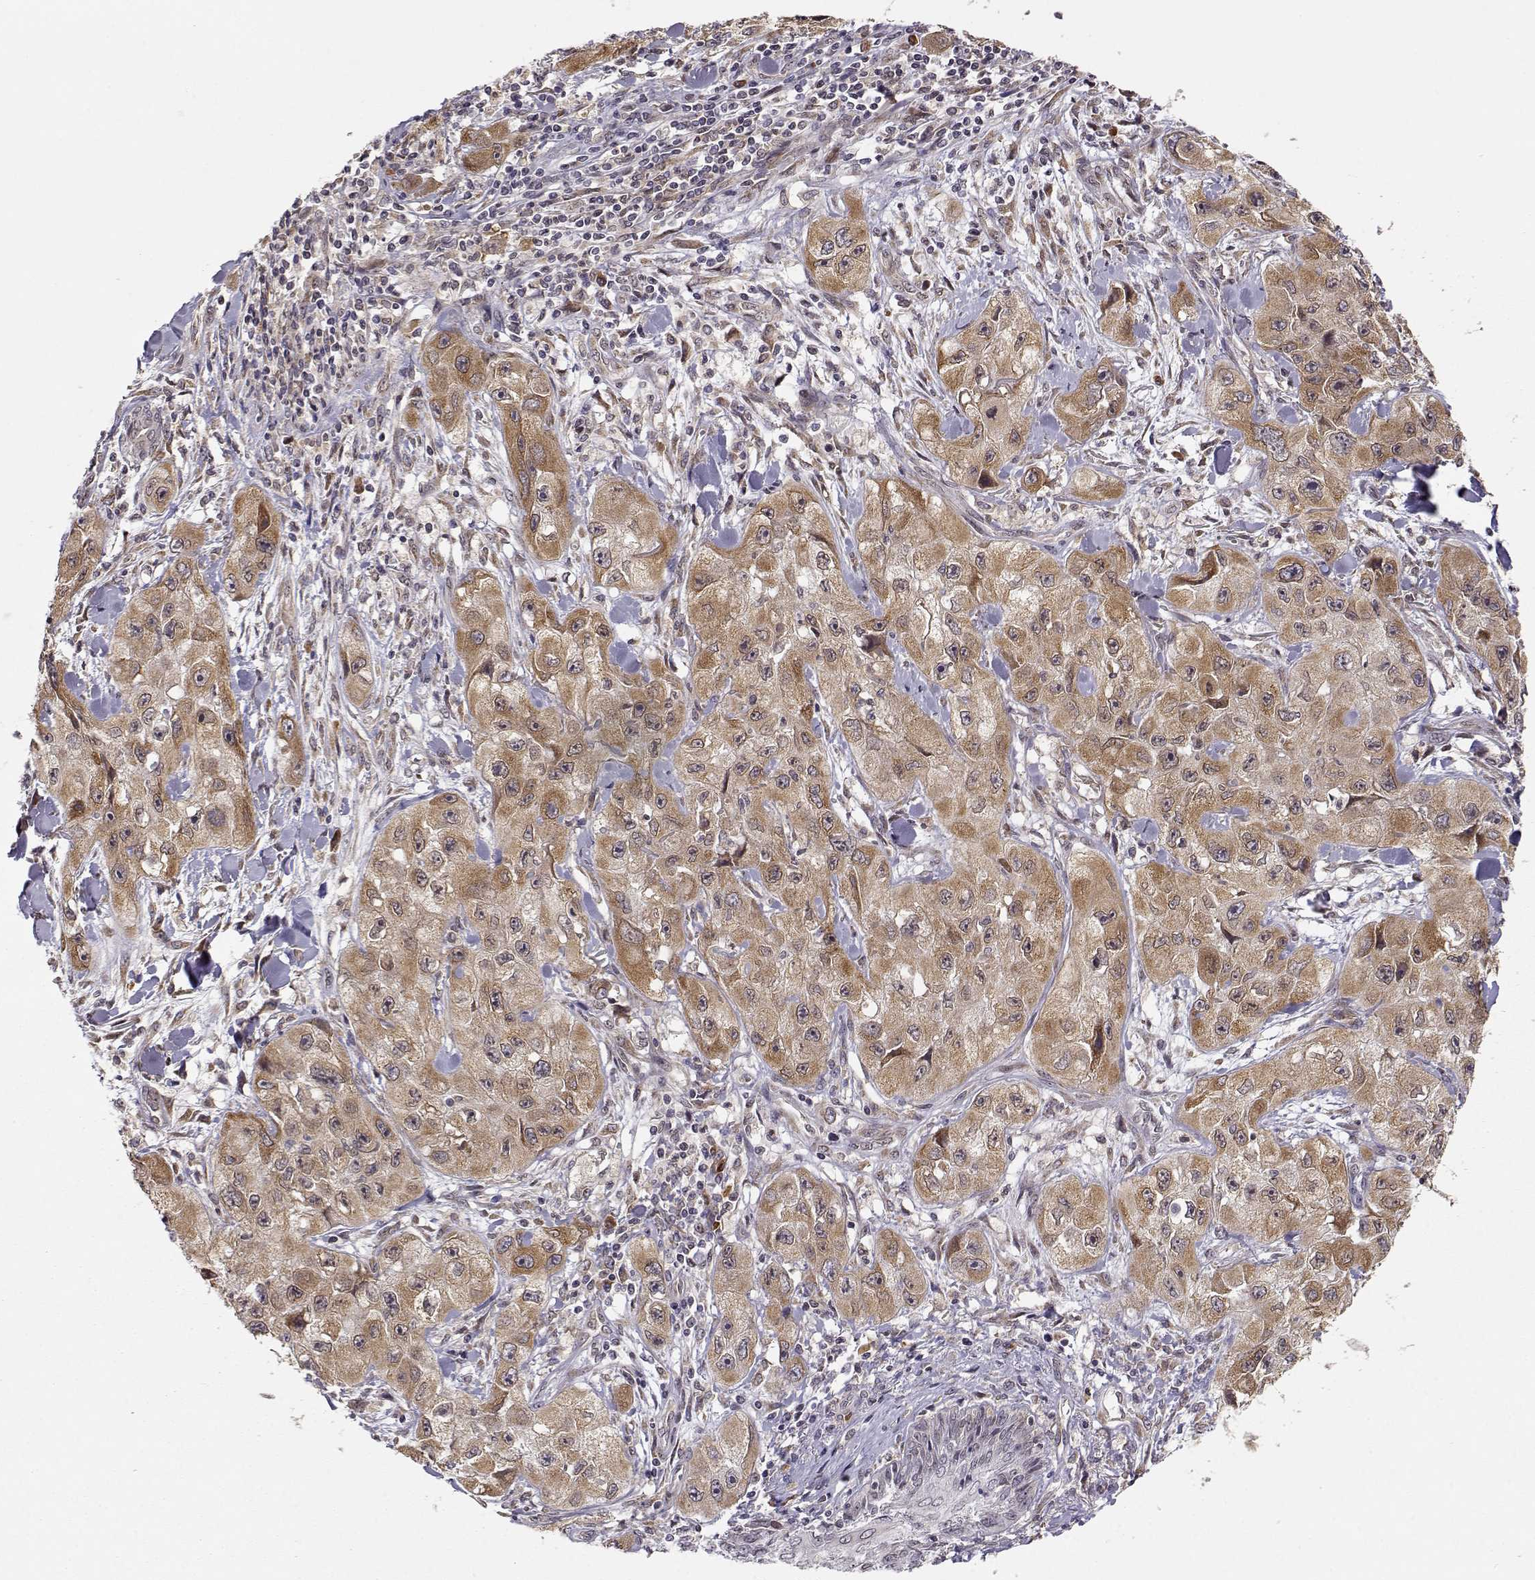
{"staining": {"intensity": "moderate", "quantity": ">75%", "location": "cytoplasmic/membranous"}, "tissue": "skin cancer", "cell_type": "Tumor cells", "image_type": "cancer", "snomed": [{"axis": "morphology", "description": "Squamous cell carcinoma, NOS"}, {"axis": "topography", "description": "Skin"}, {"axis": "topography", "description": "Subcutis"}], "caption": "Skin cancer stained for a protein exhibits moderate cytoplasmic/membranous positivity in tumor cells.", "gene": "ERGIC2", "patient": {"sex": "male", "age": 73}}